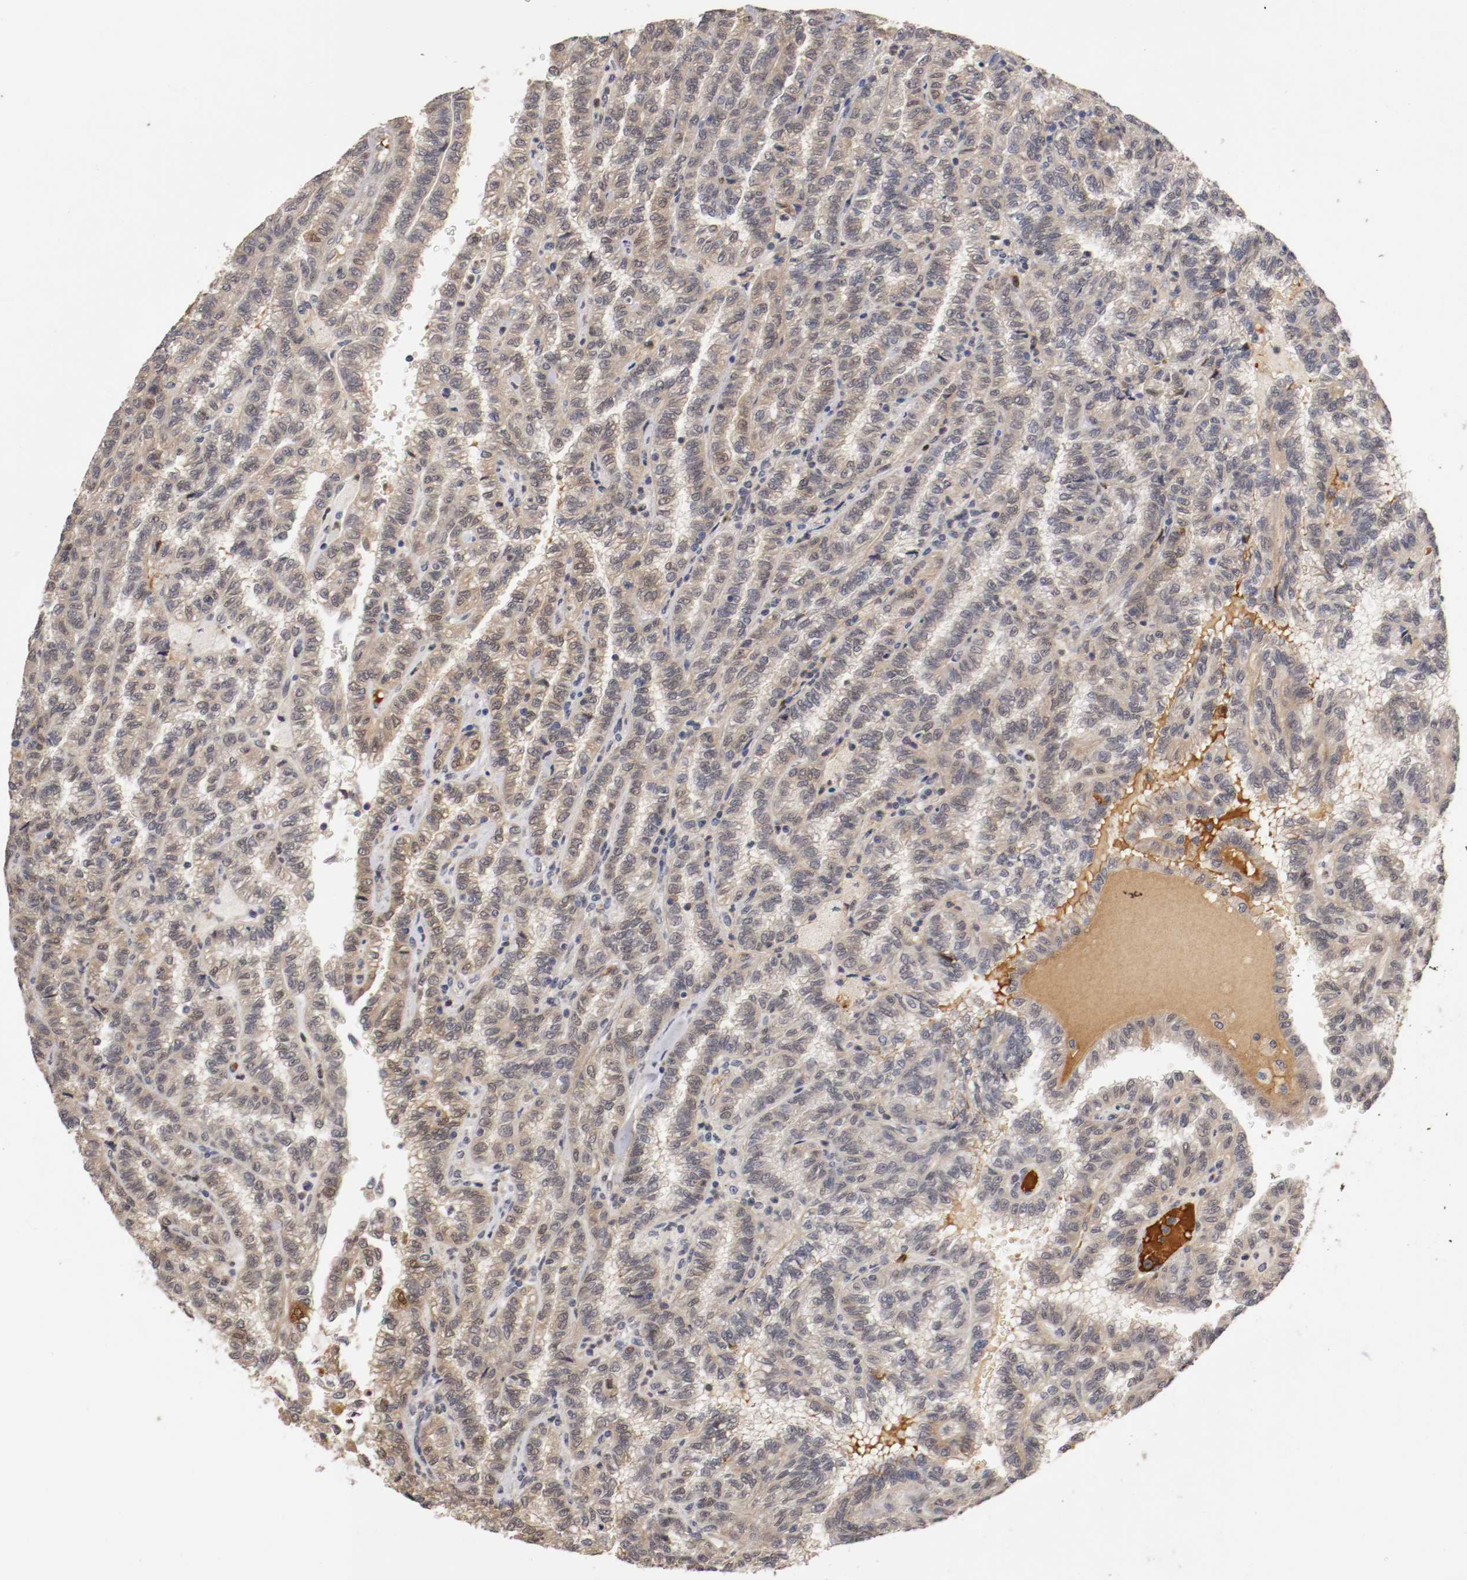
{"staining": {"intensity": "moderate", "quantity": "25%-75%", "location": "cytoplasmic/membranous,nuclear"}, "tissue": "renal cancer", "cell_type": "Tumor cells", "image_type": "cancer", "snomed": [{"axis": "morphology", "description": "Inflammation, NOS"}, {"axis": "morphology", "description": "Adenocarcinoma, NOS"}, {"axis": "topography", "description": "Kidney"}], "caption": "Adenocarcinoma (renal) was stained to show a protein in brown. There is medium levels of moderate cytoplasmic/membranous and nuclear positivity in about 25%-75% of tumor cells.", "gene": "TNFRSF1B", "patient": {"sex": "male", "age": 68}}